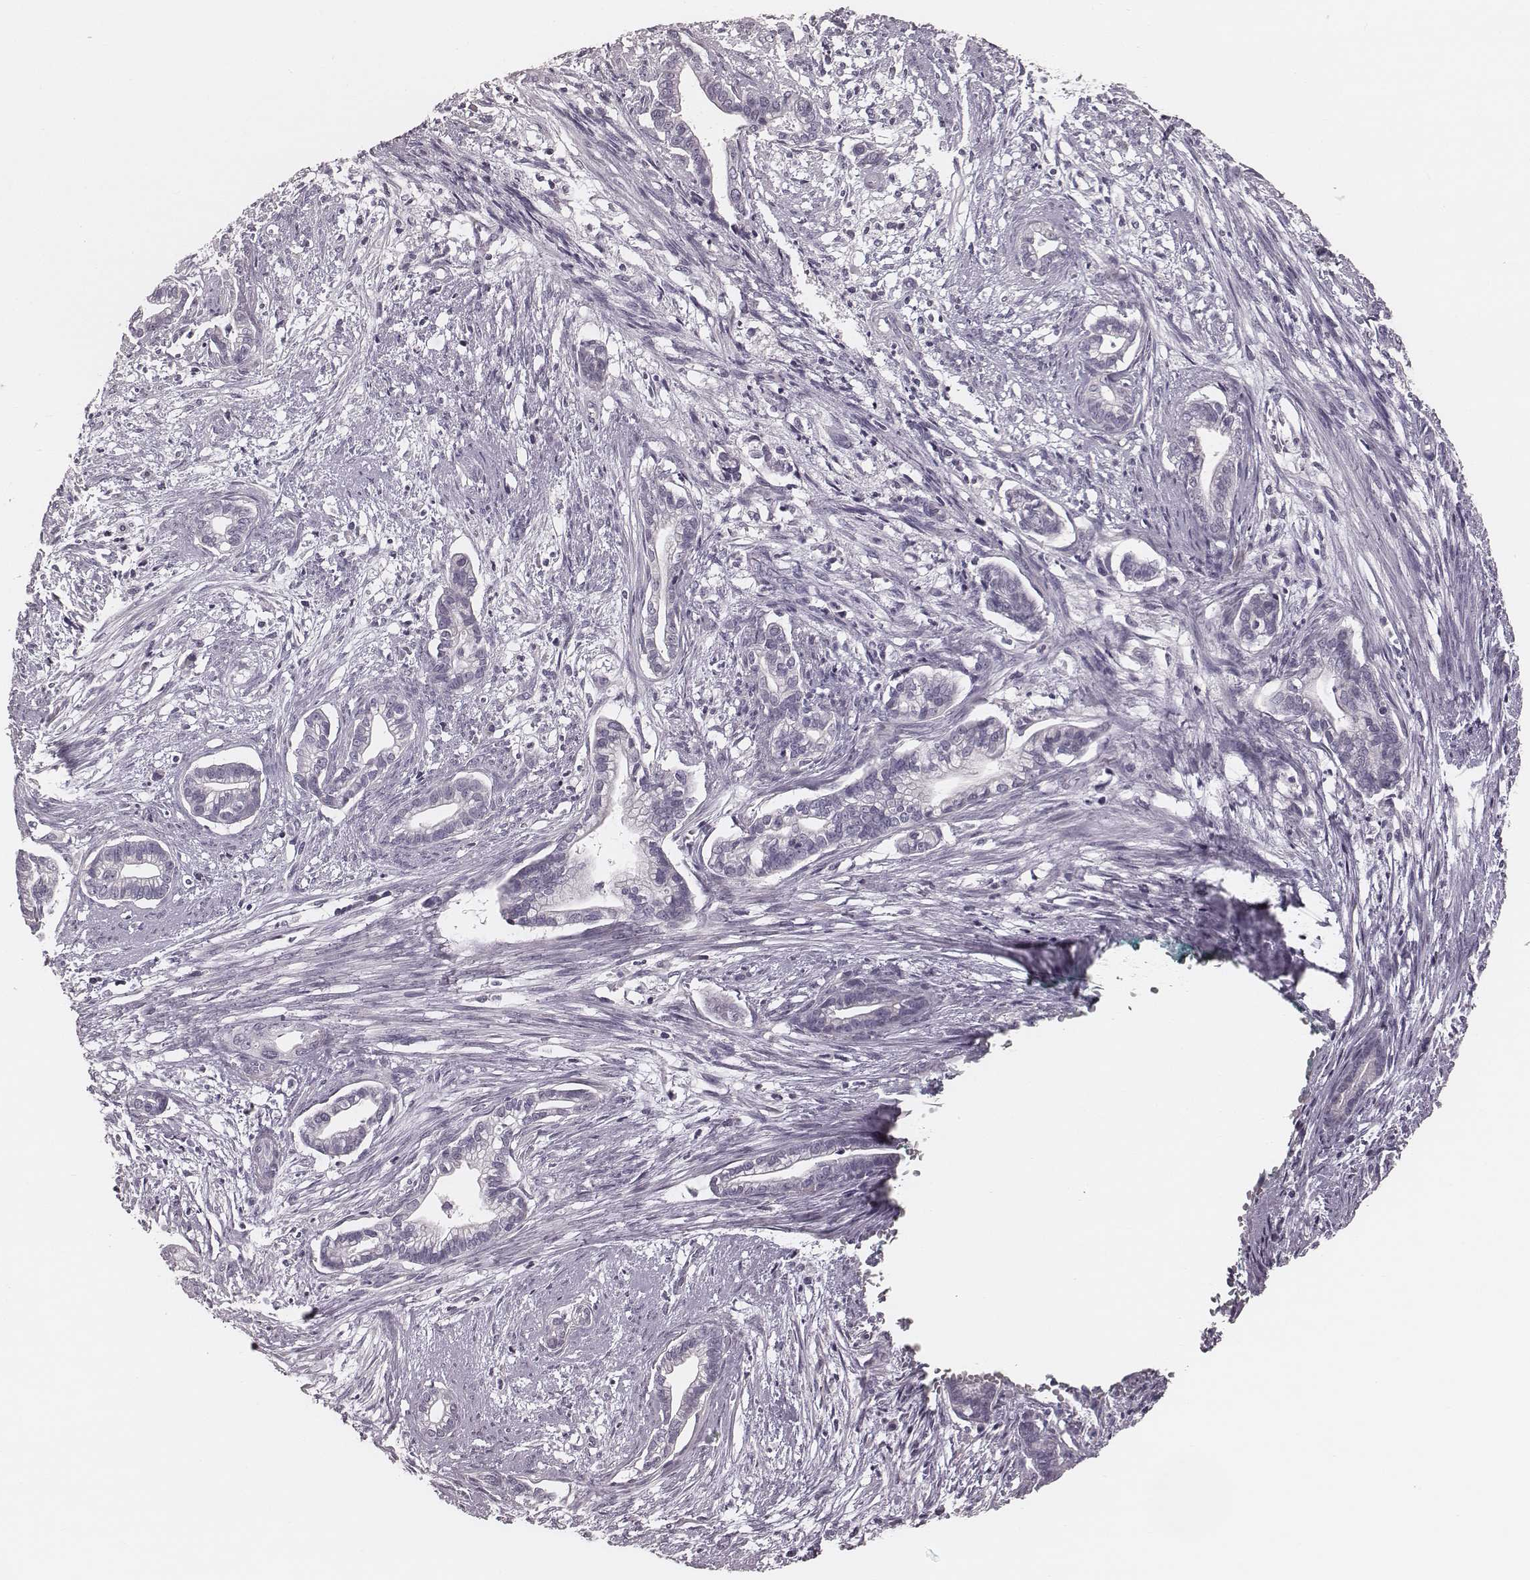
{"staining": {"intensity": "negative", "quantity": "none", "location": "none"}, "tissue": "cervical cancer", "cell_type": "Tumor cells", "image_type": "cancer", "snomed": [{"axis": "morphology", "description": "Adenocarcinoma, NOS"}, {"axis": "topography", "description": "Cervix"}], "caption": "There is no significant staining in tumor cells of adenocarcinoma (cervical). (DAB (3,3'-diaminobenzidine) immunohistochemistry (IHC) with hematoxylin counter stain).", "gene": "SPA17", "patient": {"sex": "female", "age": 62}}